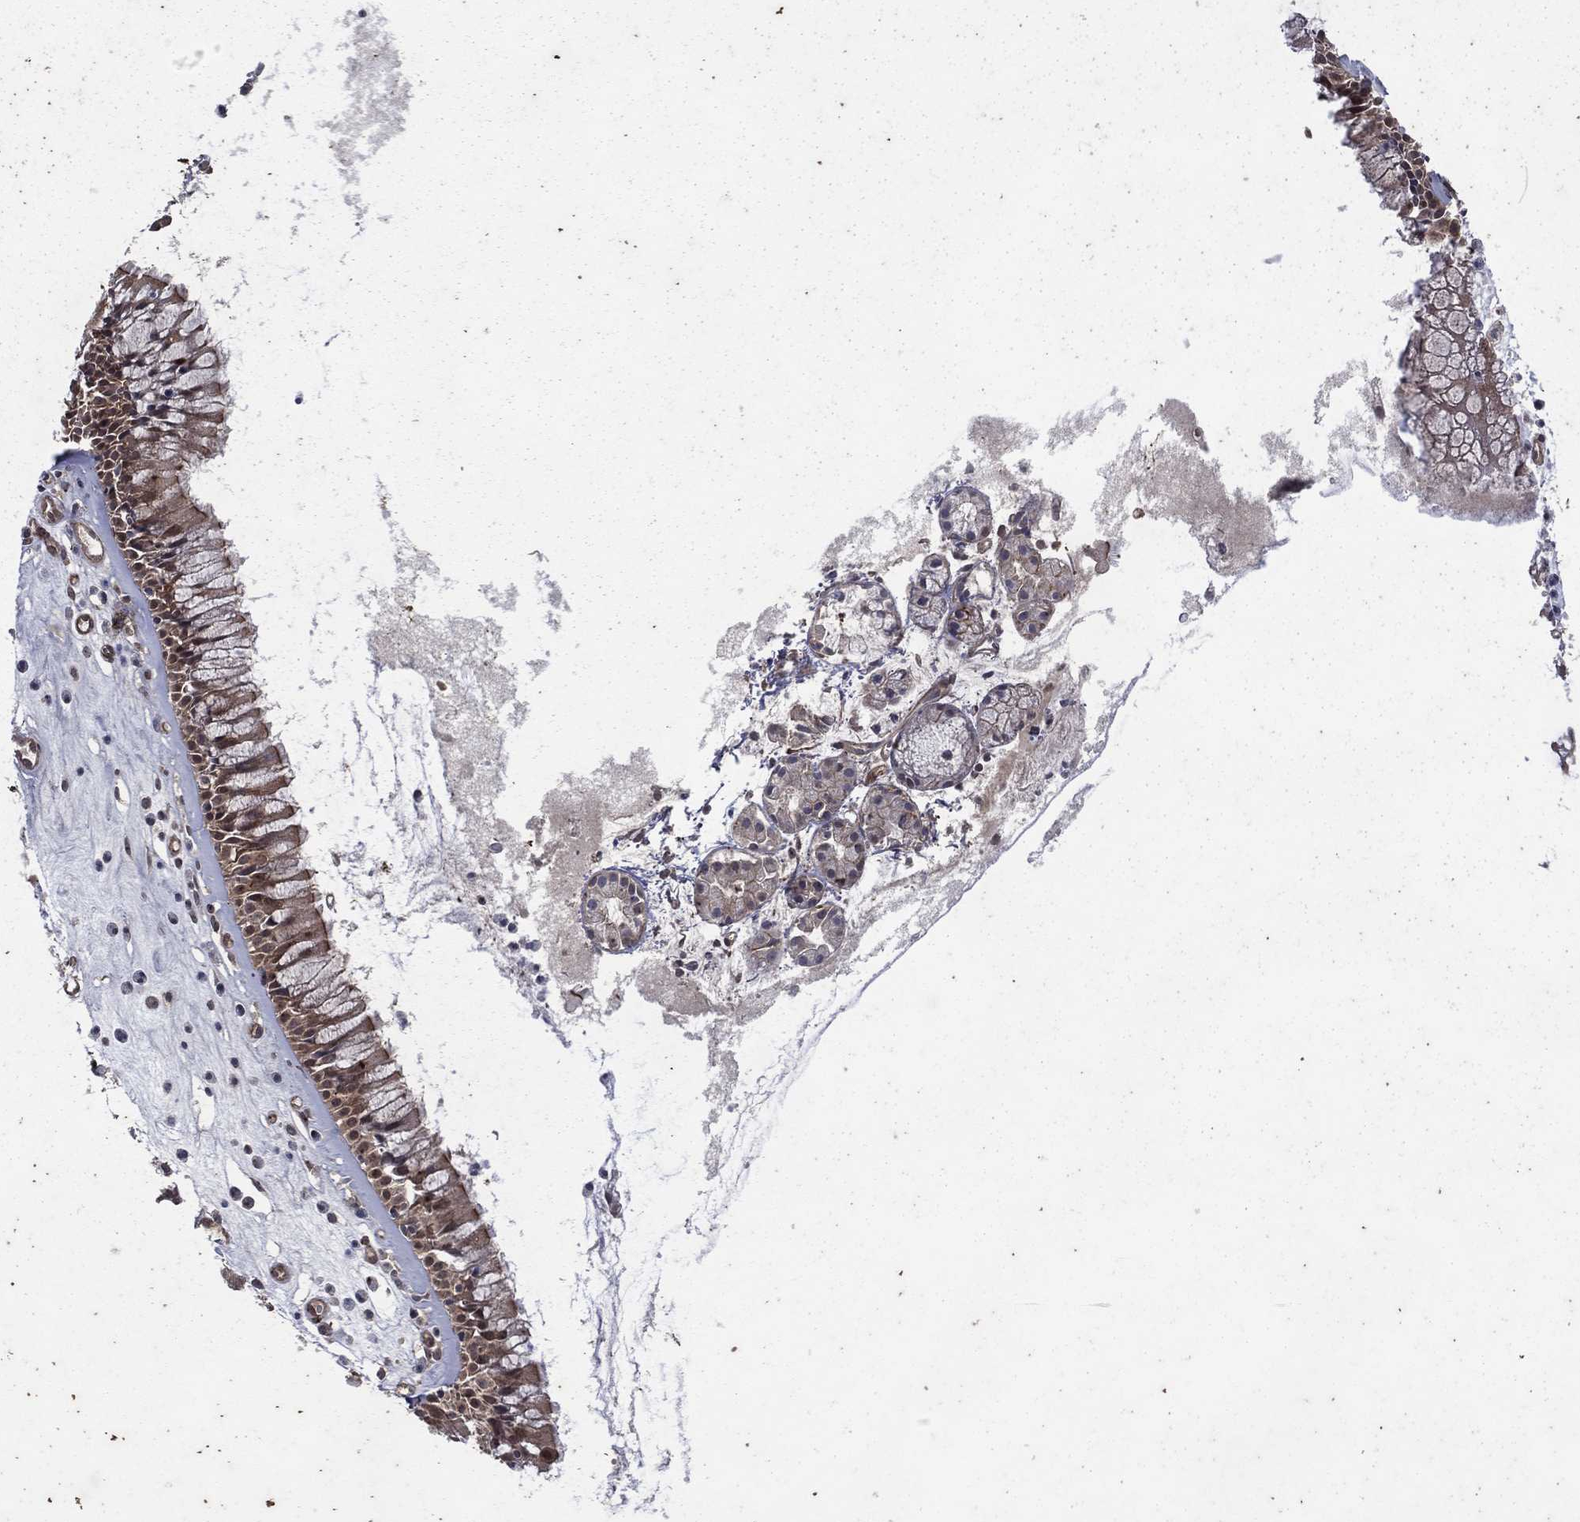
{"staining": {"intensity": "moderate", "quantity": "<25%", "location": "cytoplasmic/membranous,nuclear"}, "tissue": "nasopharynx", "cell_type": "Respiratory epithelial cells", "image_type": "normal", "snomed": [{"axis": "morphology", "description": "Normal tissue, NOS"}, {"axis": "topography", "description": "Nasopharynx"}], "caption": "Immunohistochemistry of normal human nasopharynx shows low levels of moderate cytoplasmic/membranous,nuclear staining in approximately <25% of respiratory epithelial cells. (Brightfield microscopy of DAB IHC at high magnification).", "gene": "FGD1", "patient": {"sex": "male", "age": 57}}